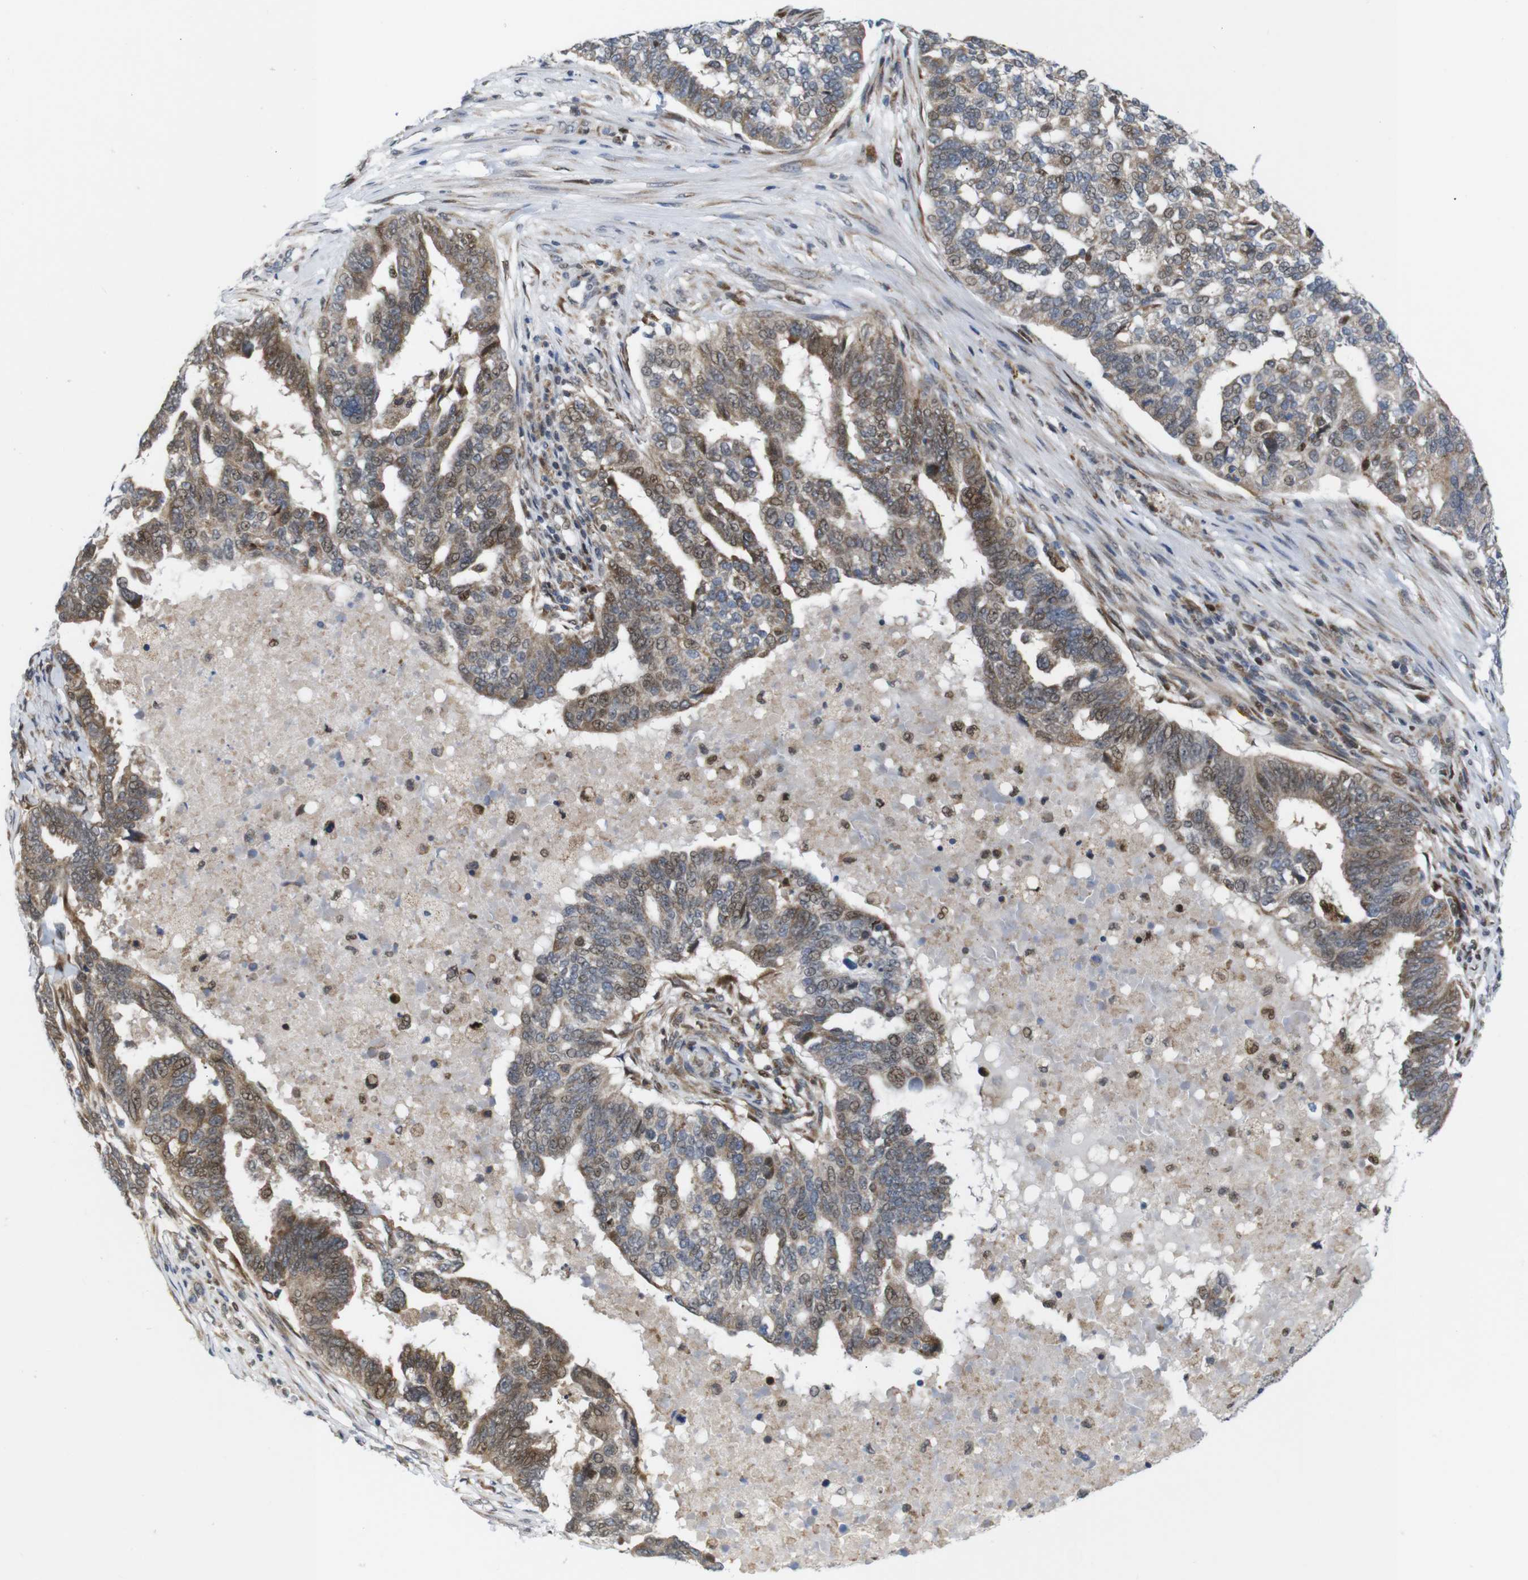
{"staining": {"intensity": "moderate", "quantity": "25%-75%", "location": "cytoplasmic/membranous,nuclear"}, "tissue": "ovarian cancer", "cell_type": "Tumor cells", "image_type": "cancer", "snomed": [{"axis": "morphology", "description": "Cystadenocarcinoma, serous, NOS"}, {"axis": "topography", "description": "Ovary"}], "caption": "DAB (3,3'-diaminobenzidine) immunohistochemical staining of human ovarian serous cystadenocarcinoma demonstrates moderate cytoplasmic/membranous and nuclear protein staining in about 25%-75% of tumor cells. The protein is shown in brown color, while the nuclei are stained blue.", "gene": "PTPN1", "patient": {"sex": "female", "age": 59}}